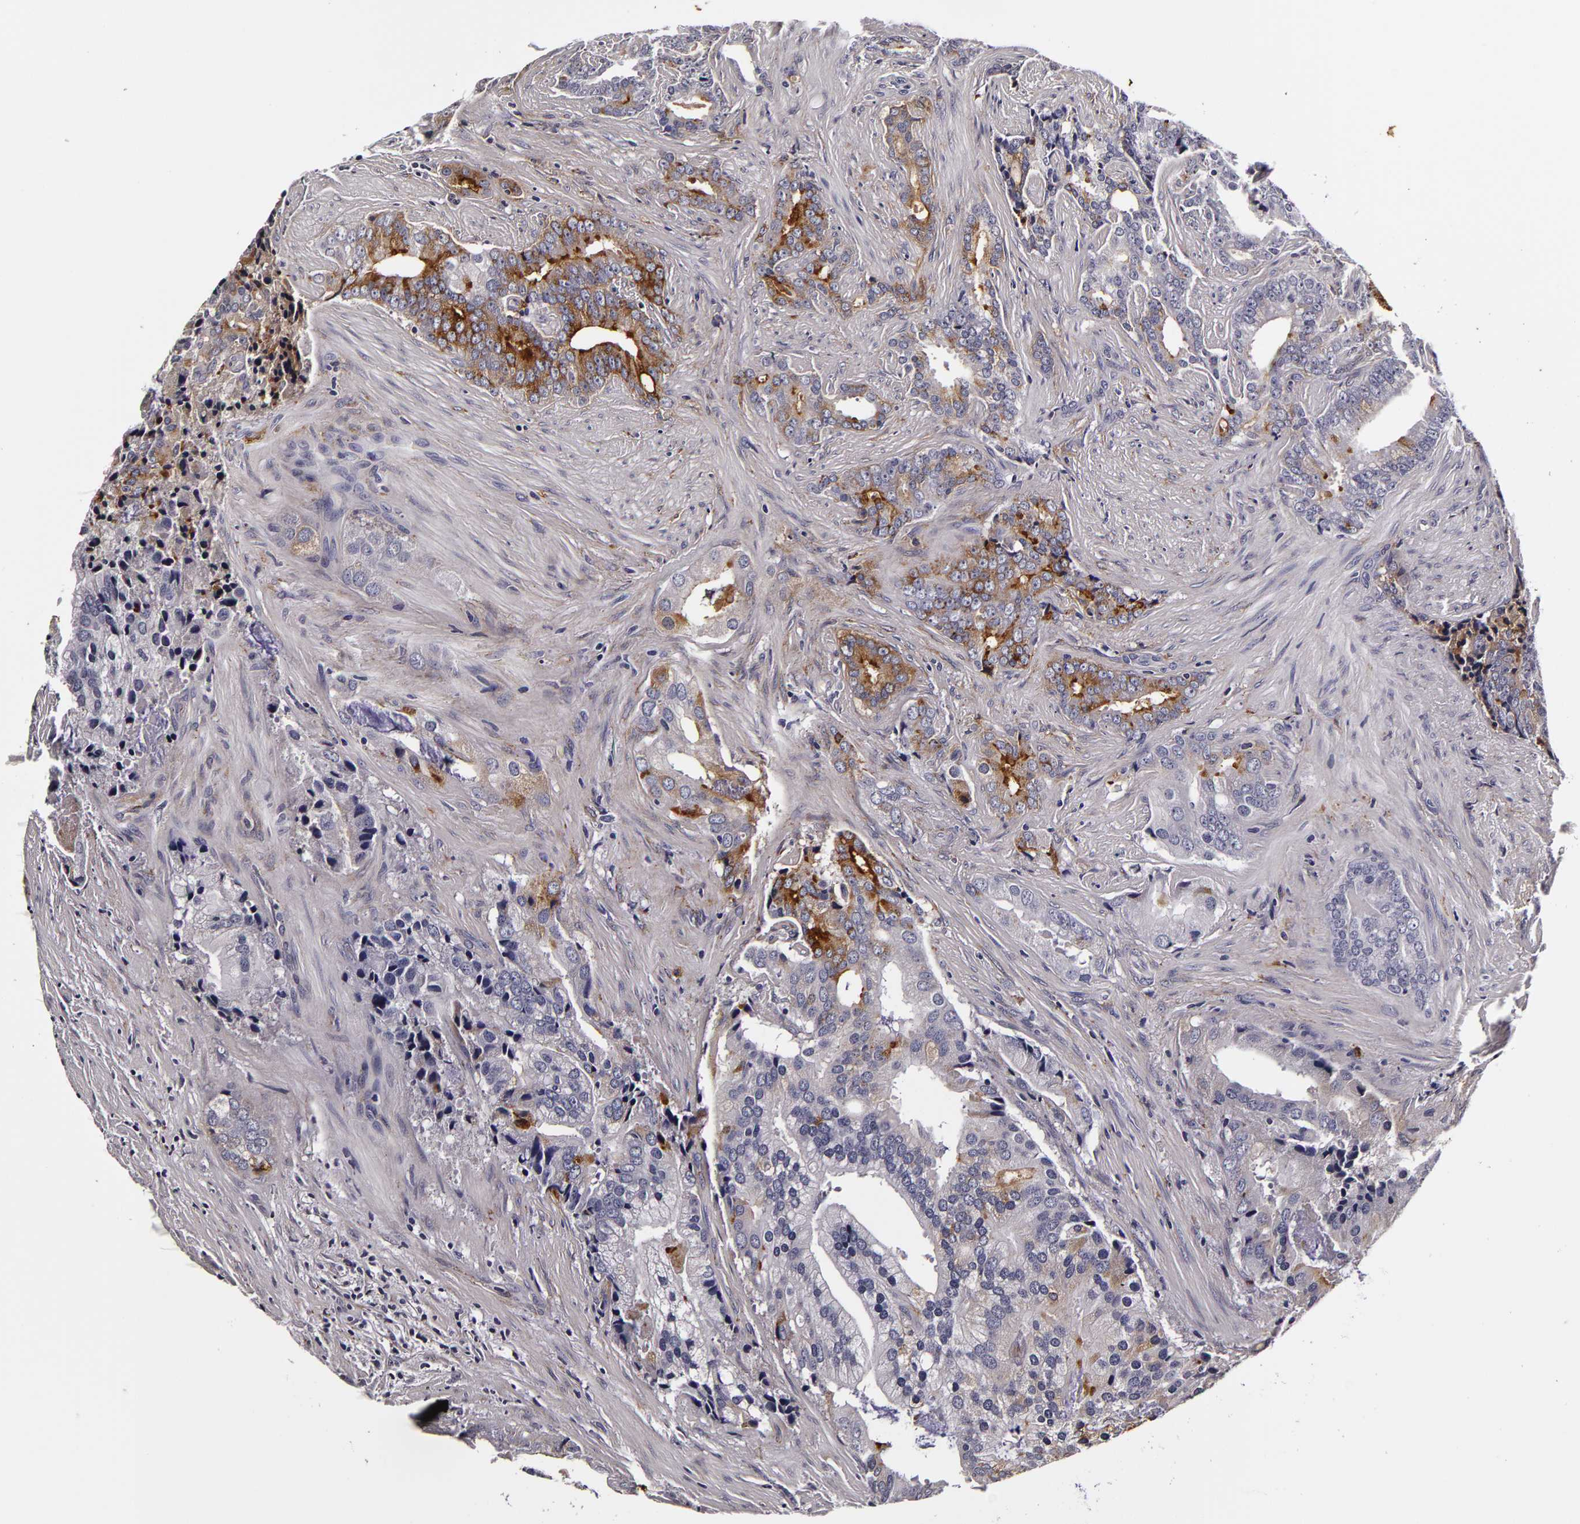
{"staining": {"intensity": "weak", "quantity": "<25%", "location": "cytoplasmic/membranous"}, "tissue": "prostate cancer", "cell_type": "Tumor cells", "image_type": "cancer", "snomed": [{"axis": "morphology", "description": "Adenocarcinoma, Low grade"}, {"axis": "topography", "description": "Prostate"}], "caption": "Immunohistochemistry micrograph of neoplastic tissue: prostate cancer stained with DAB exhibits no significant protein staining in tumor cells. (DAB IHC visualized using brightfield microscopy, high magnification).", "gene": "LGALS3BP", "patient": {"sex": "male", "age": 71}}